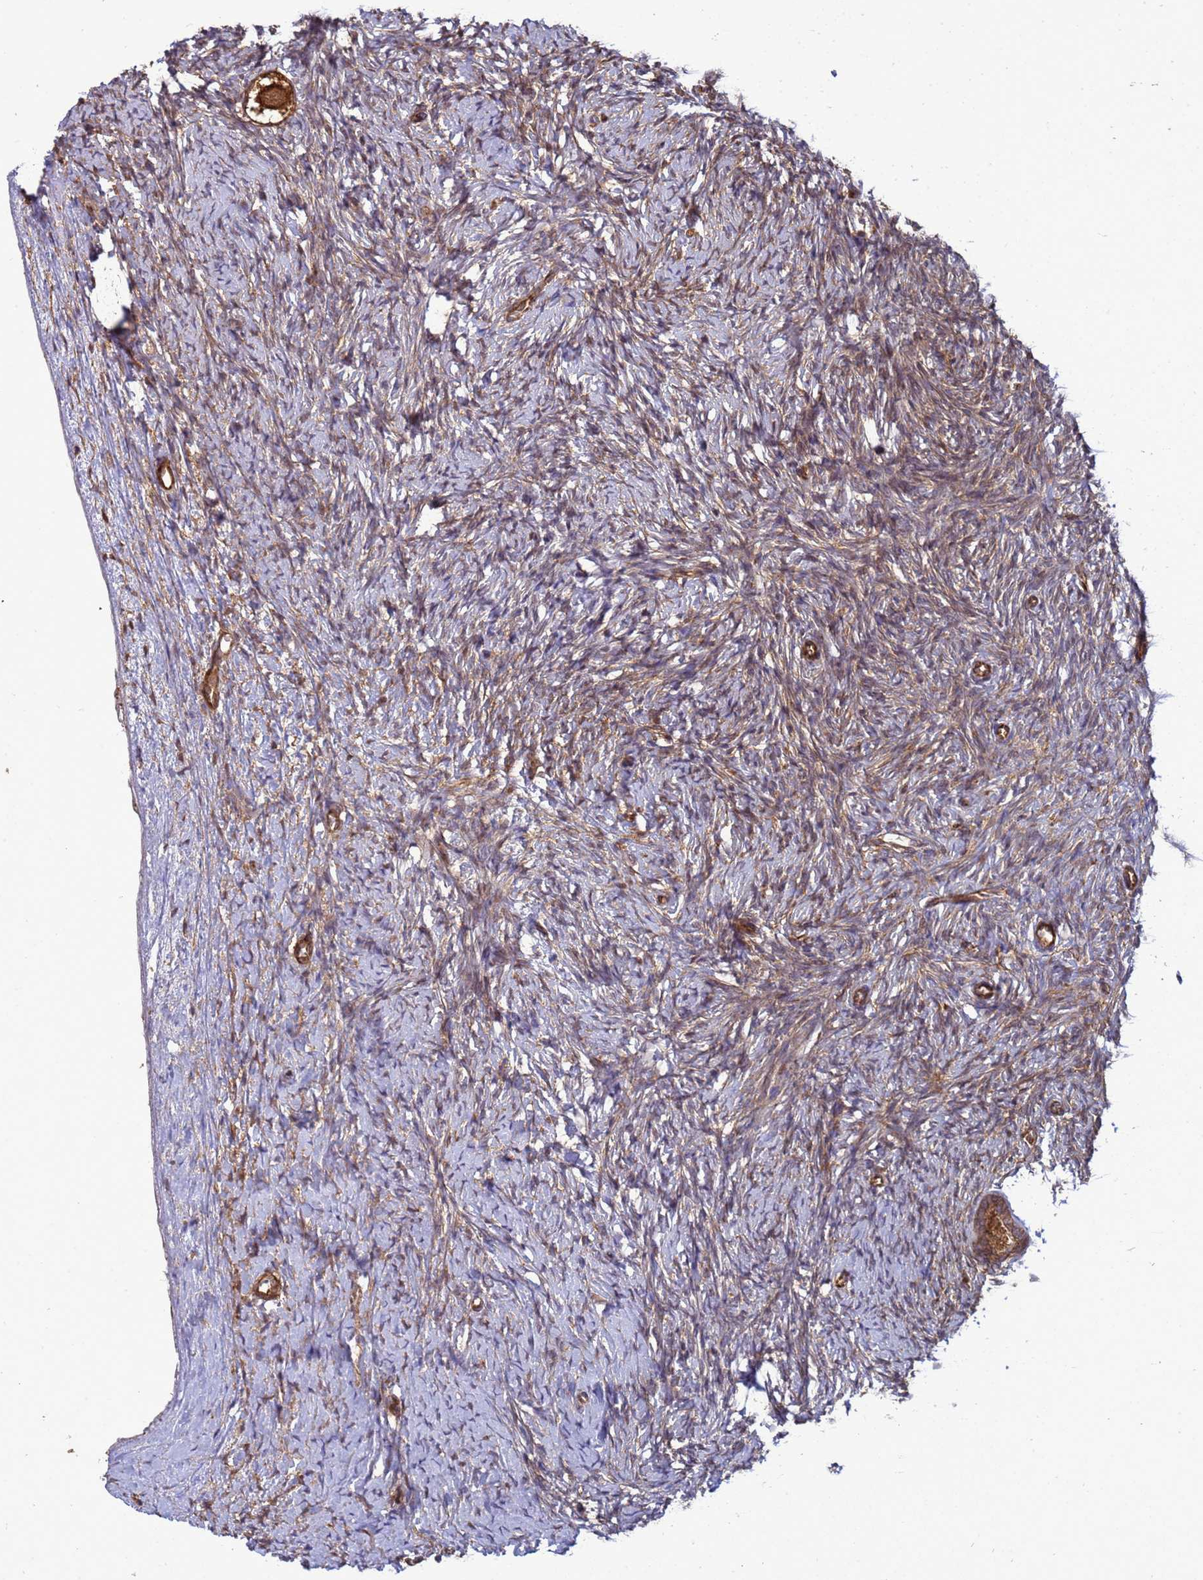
{"staining": {"intensity": "strong", "quantity": ">75%", "location": "cytoplasmic/membranous"}, "tissue": "ovary", "cell_type": "Follicle cells", "image_type": "normal", "snomed": [{"axis": "morphology", "description": "Normal tissue, NOS"}, {"axis": "morphology", "description": "Developmental malformation"}, {"axis": "topography", "description": "Ovary"}], "caption": "A brown stain highlights strong cytoplasmic/membranous expression of a protein in follicle cells of unremarkable ovary.", "gene": "CNOT1", "patient": {"sex": "female", "age": 39}}